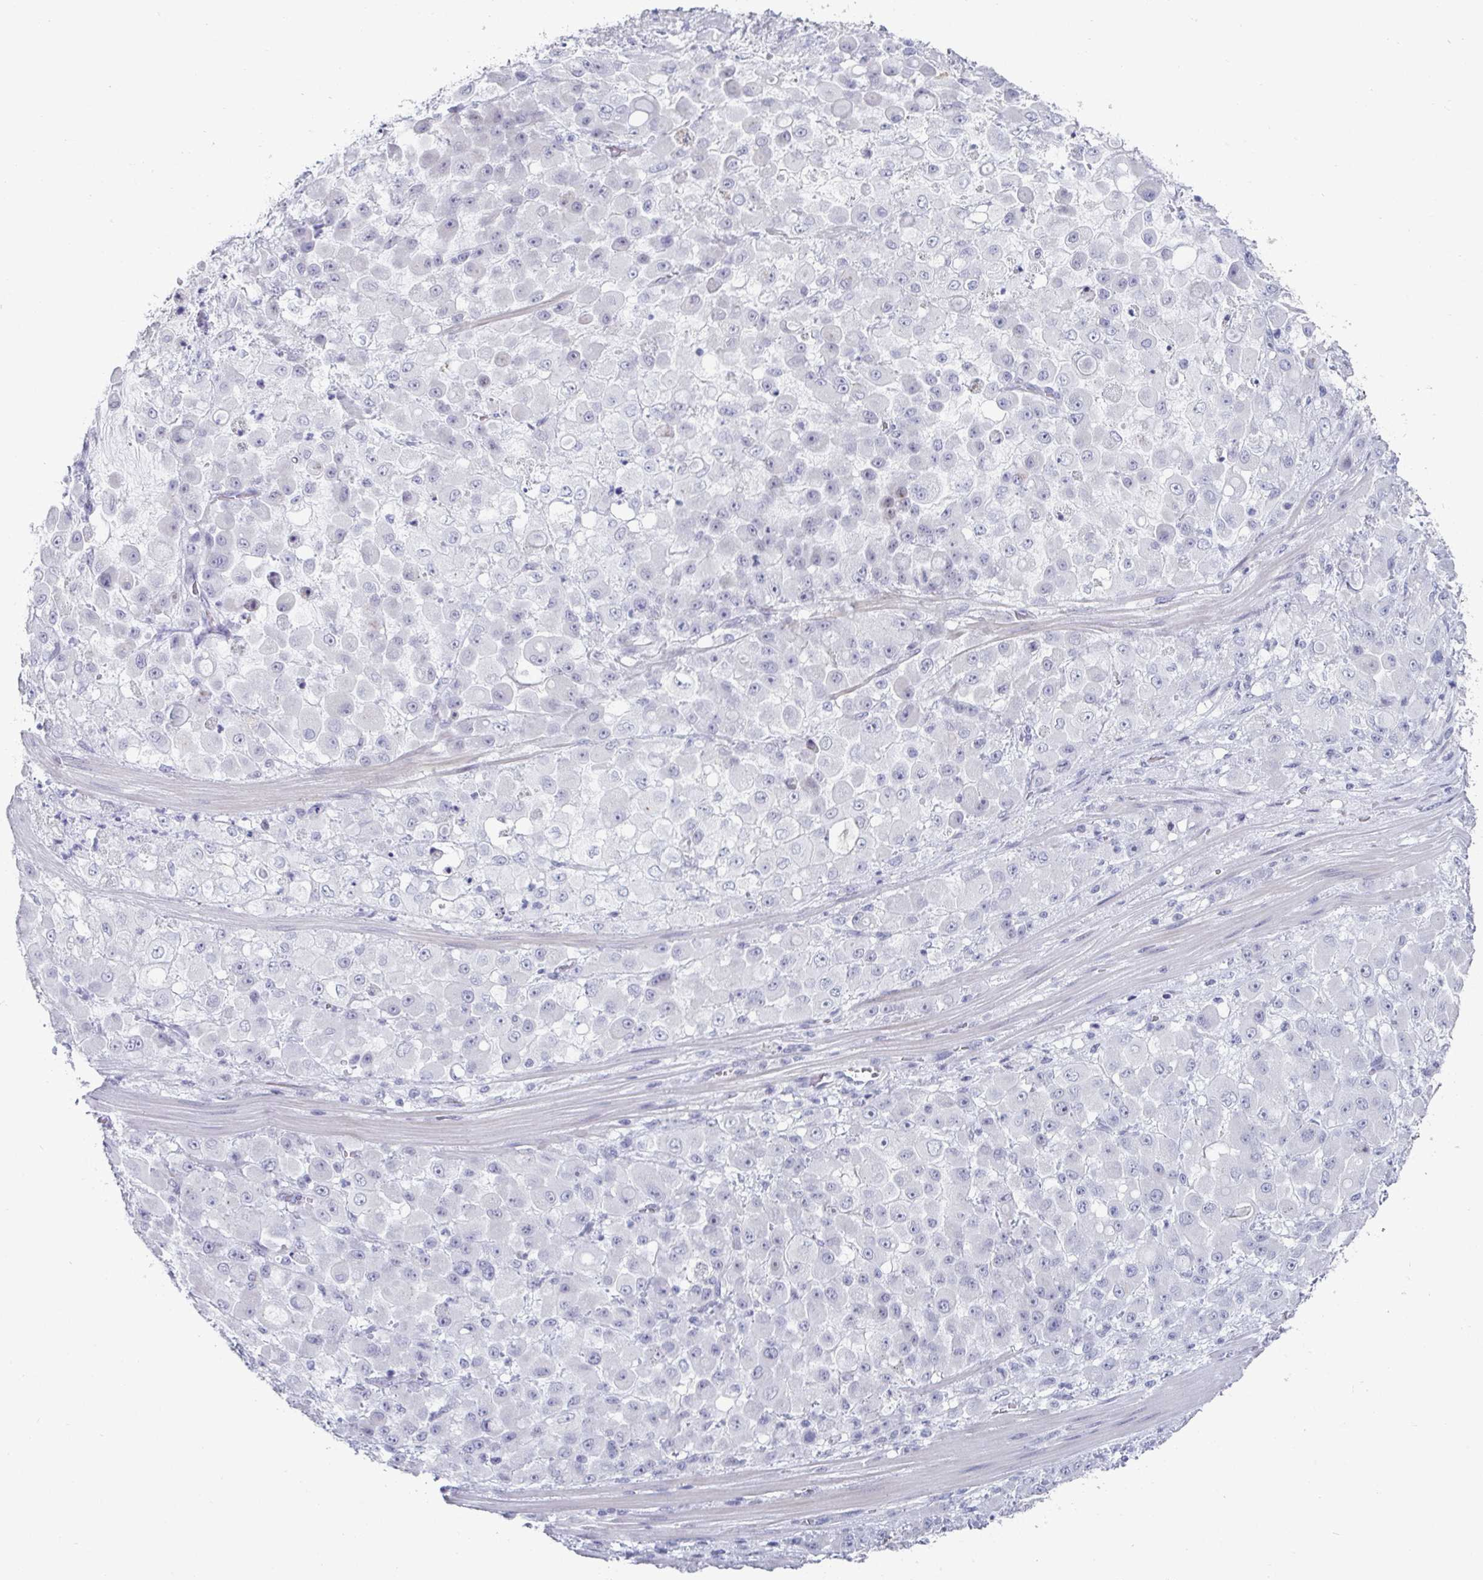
{"staining": {"intensity": "negative", "quantity": "none", "location": "none"}, "tissue": "stomach cancer", "cell_type": "Tumor cells", "image_type": "cancer", "snomed": [{"axis": "morphology", "description": "Adenocarcinoma, NOS"}, {"axis": "topography", "description": "Stomach"}], "caption": "Protein analysis of adenocarcinoma (stomach) demonstrates no significant expression in tumor cells.", "gene": "VSIG10L", "patient": {"sex": "female", "age": 76}}